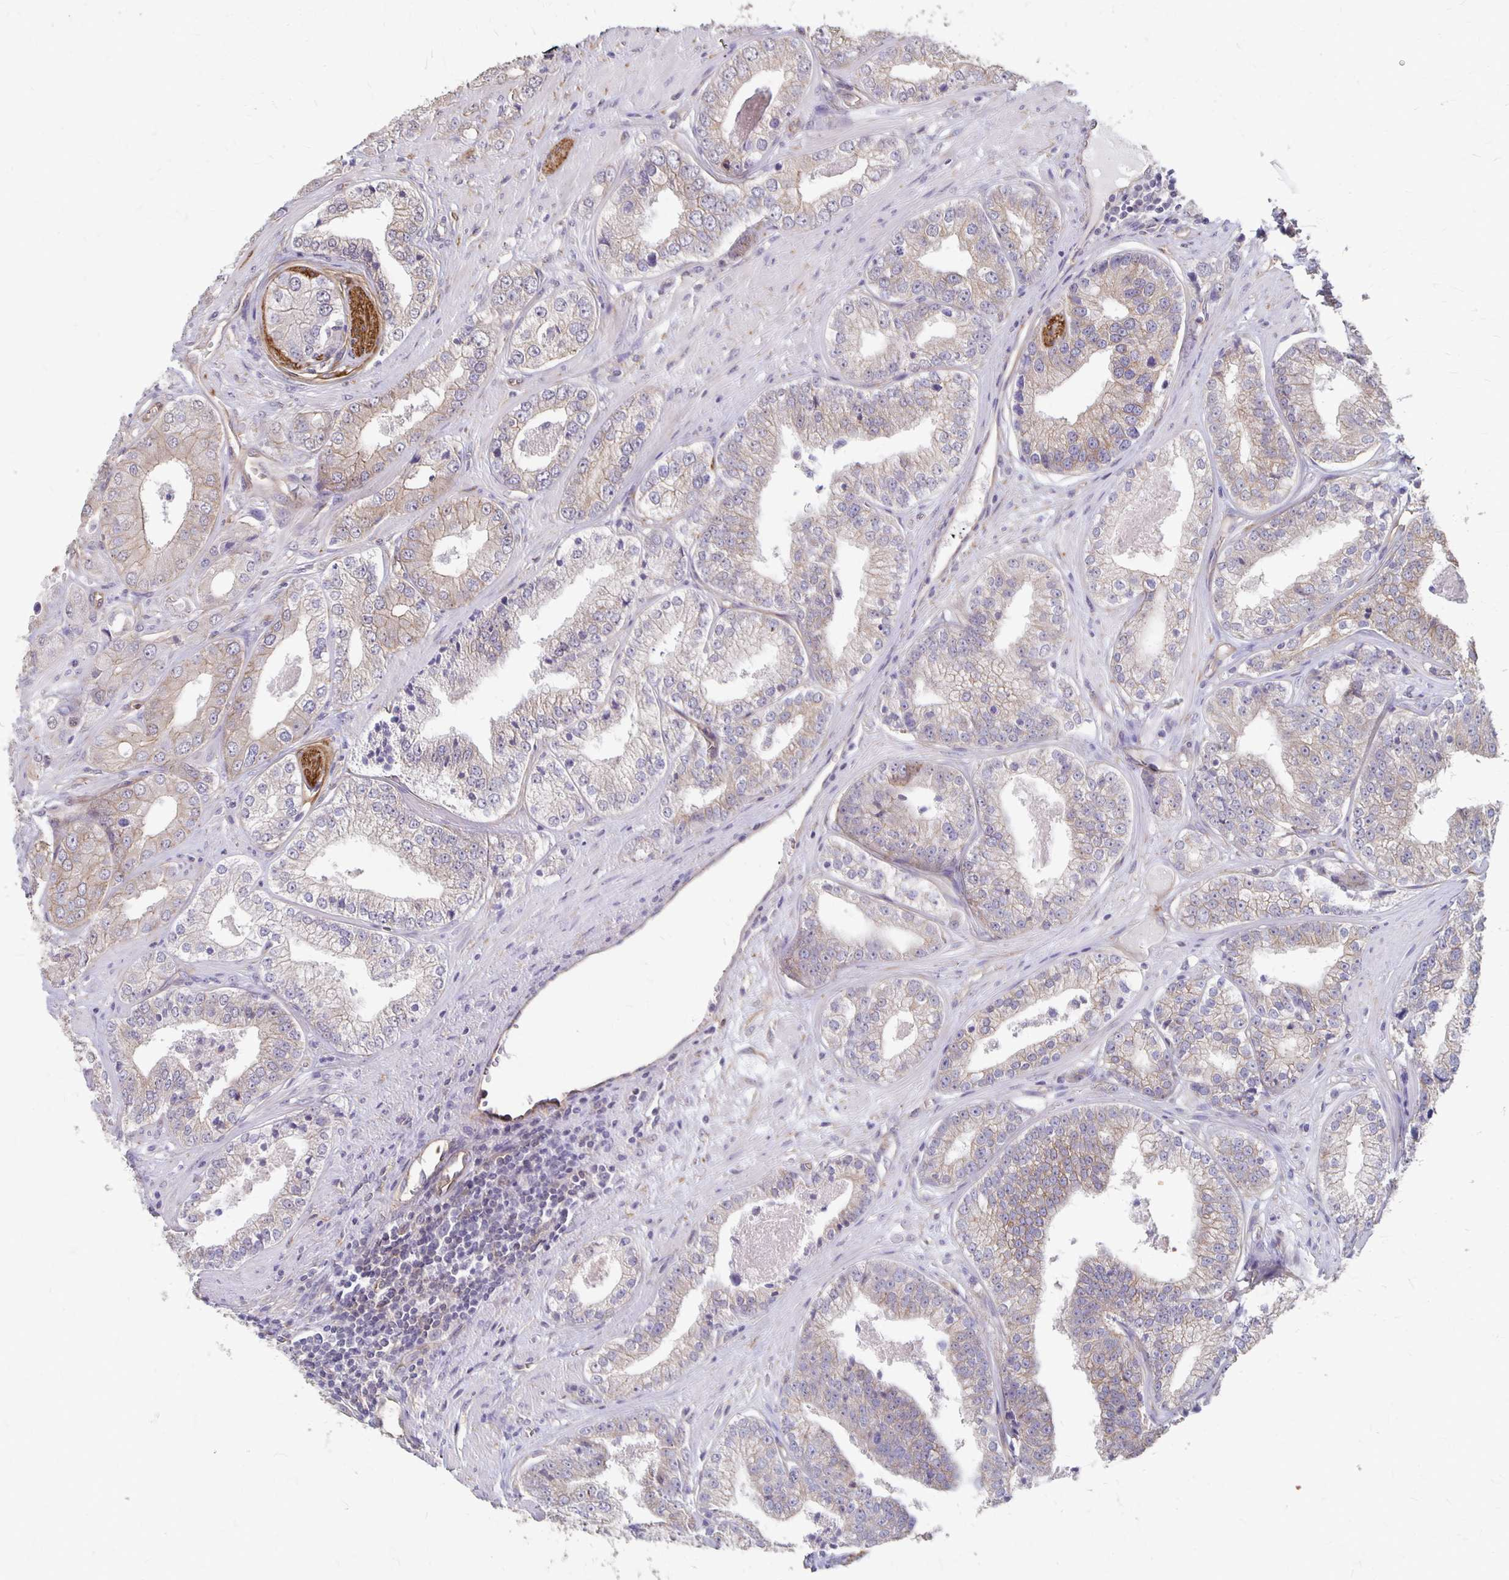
{"staining": {"intensity": "weak", "quantity": "<25%", "location": "cytoplasmic/membranous"}, "tissue": "prostate cancer", "cell_type": "Tumor cells", "image_type": "cancer", "snomed": [{"axis": "morphology", "description": "Adenocarcinoma, Low grade"}, {"axis": "topography", "description": "Prostate"}], "caption": "Immunohistochemistry of prostate cancer reveals no staining in tumor cells.", "gene": "PPP1R3E", "patient": {"sex": "male", "age": 60}}